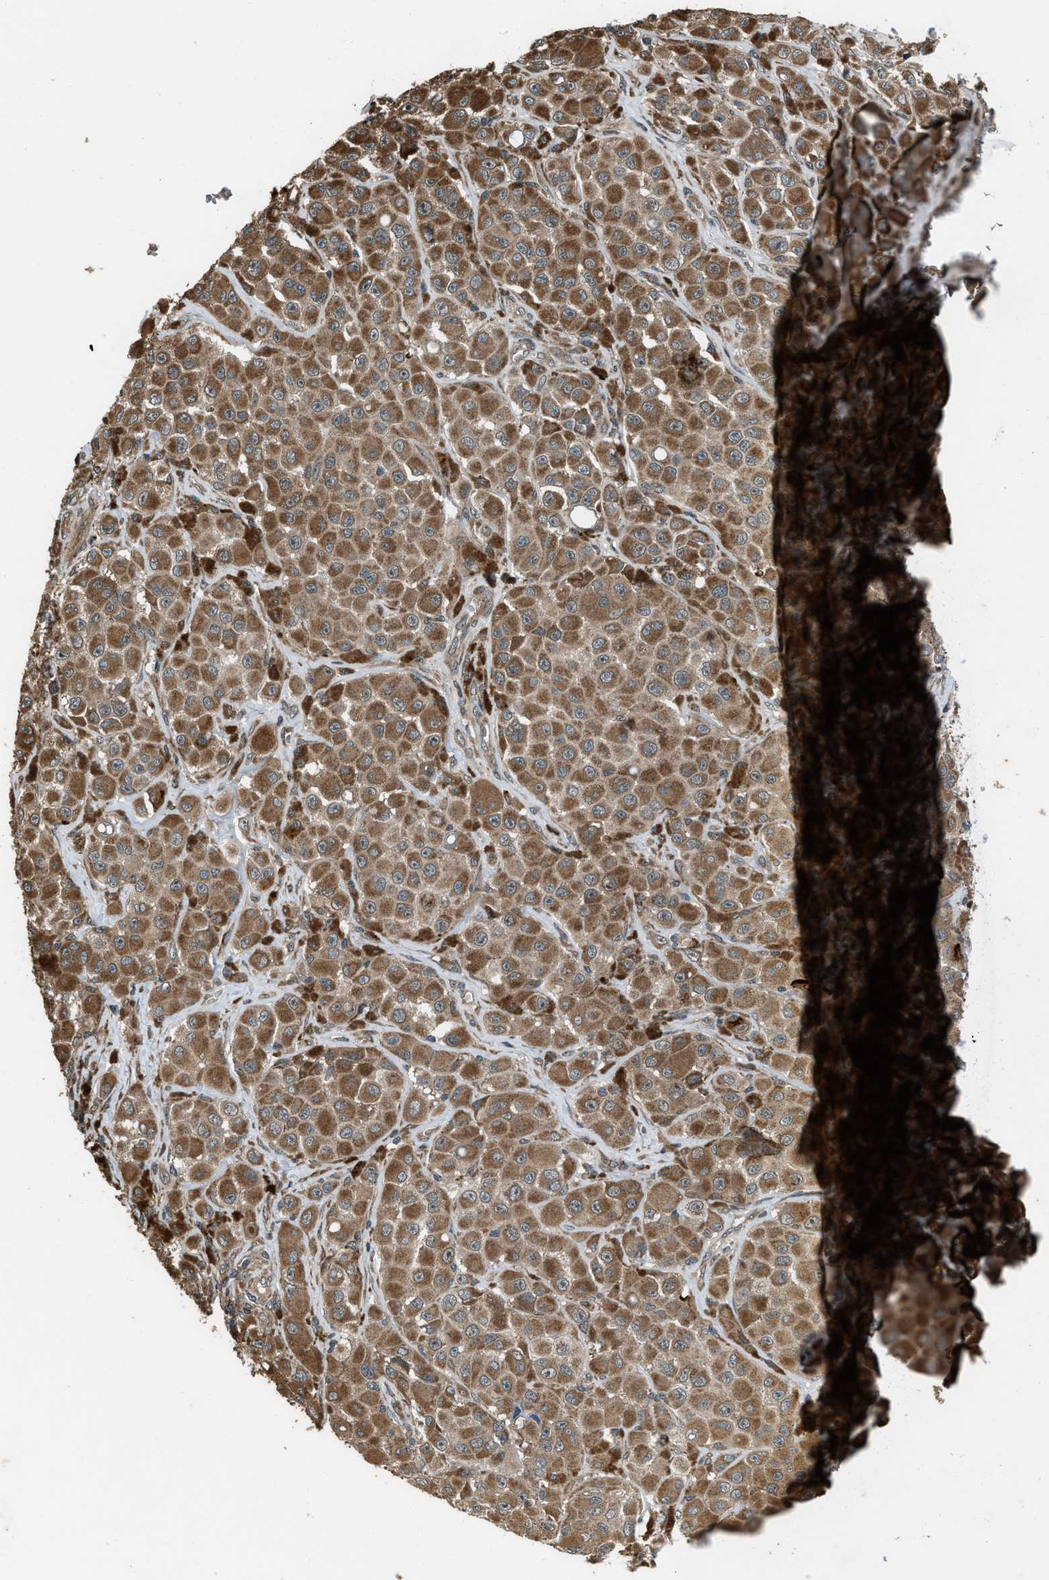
{"staining": {"intensity": "moderate", "quantity": ">75%", "location": "cytoplasmic/membranous"}, "tissue": "melanoma", "cell_type": "Tumor cells", "image_type": "cancer", "snomed": [{"axis": "morphology", "description": "Malignant melanoma, NOS"}, {"axis": "topography", "description": "Skin"}], "caption": "Malignant melanoma was stained to show a protein in brown. There is medium levels of moderate cytoplasmic/membranous expression in about >75% of tumor cells.", "gene": "IRAK4", "patient": {"sex": "male", "age": 84}}